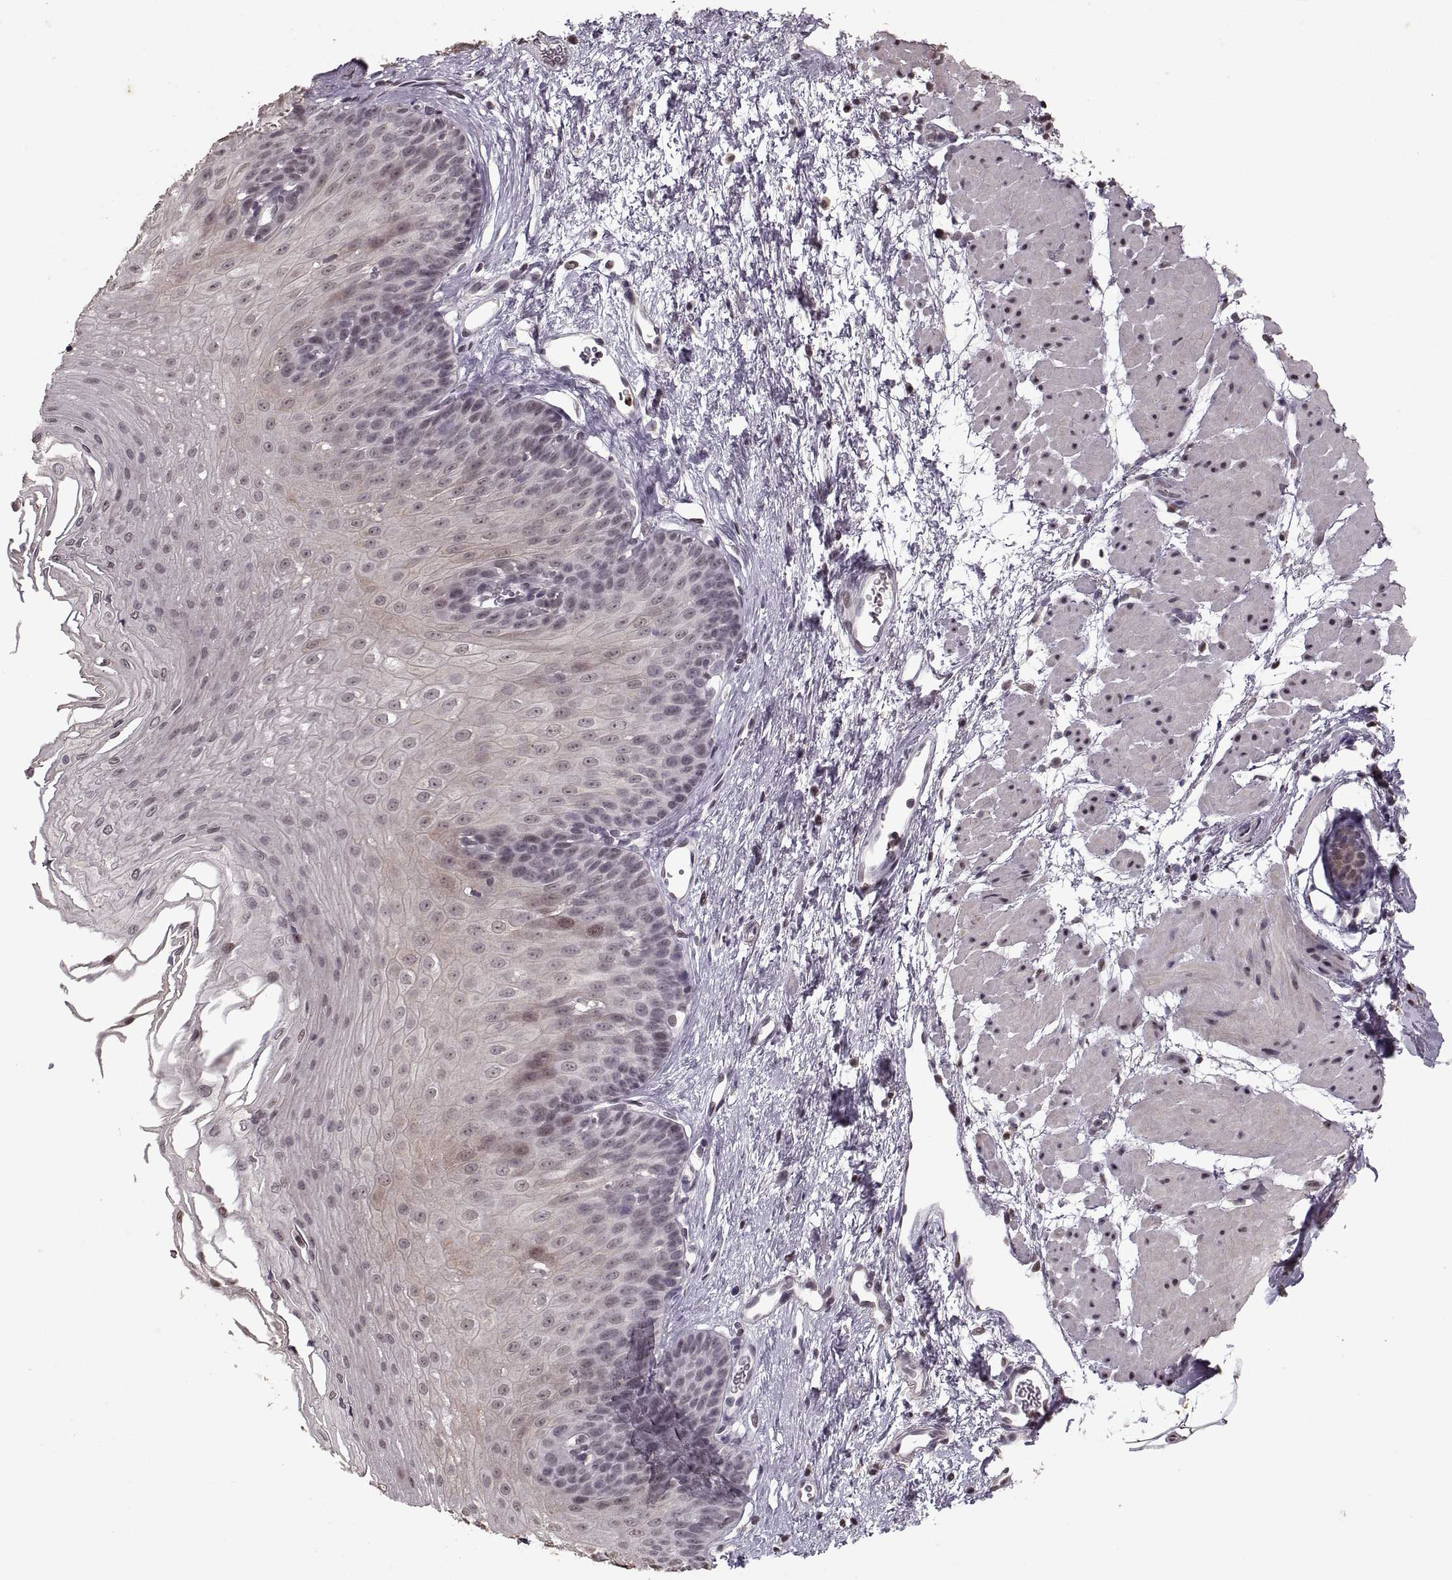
{"staining": {"intensity": "negative", "quantity": "none", "location": "none"}, "tissue": "esophagus", "cell_type": "Squamous epithelial cells", "image_type": "normal", "snomed": [{"axis": "morphology", "description": "Normal tissue, NOS"}, {"axis": "topography", "description": "Esophagus"}], "caption": "The photomicrograph shows no significant staining in squamous epithelial cells of esophagus. (DAB (3,3'-diaminobenzidine) immunohistochemistry with hematoxylin counter stain).", "gene": "PALS1", "patient": {"sex": "female", "age": 62}}